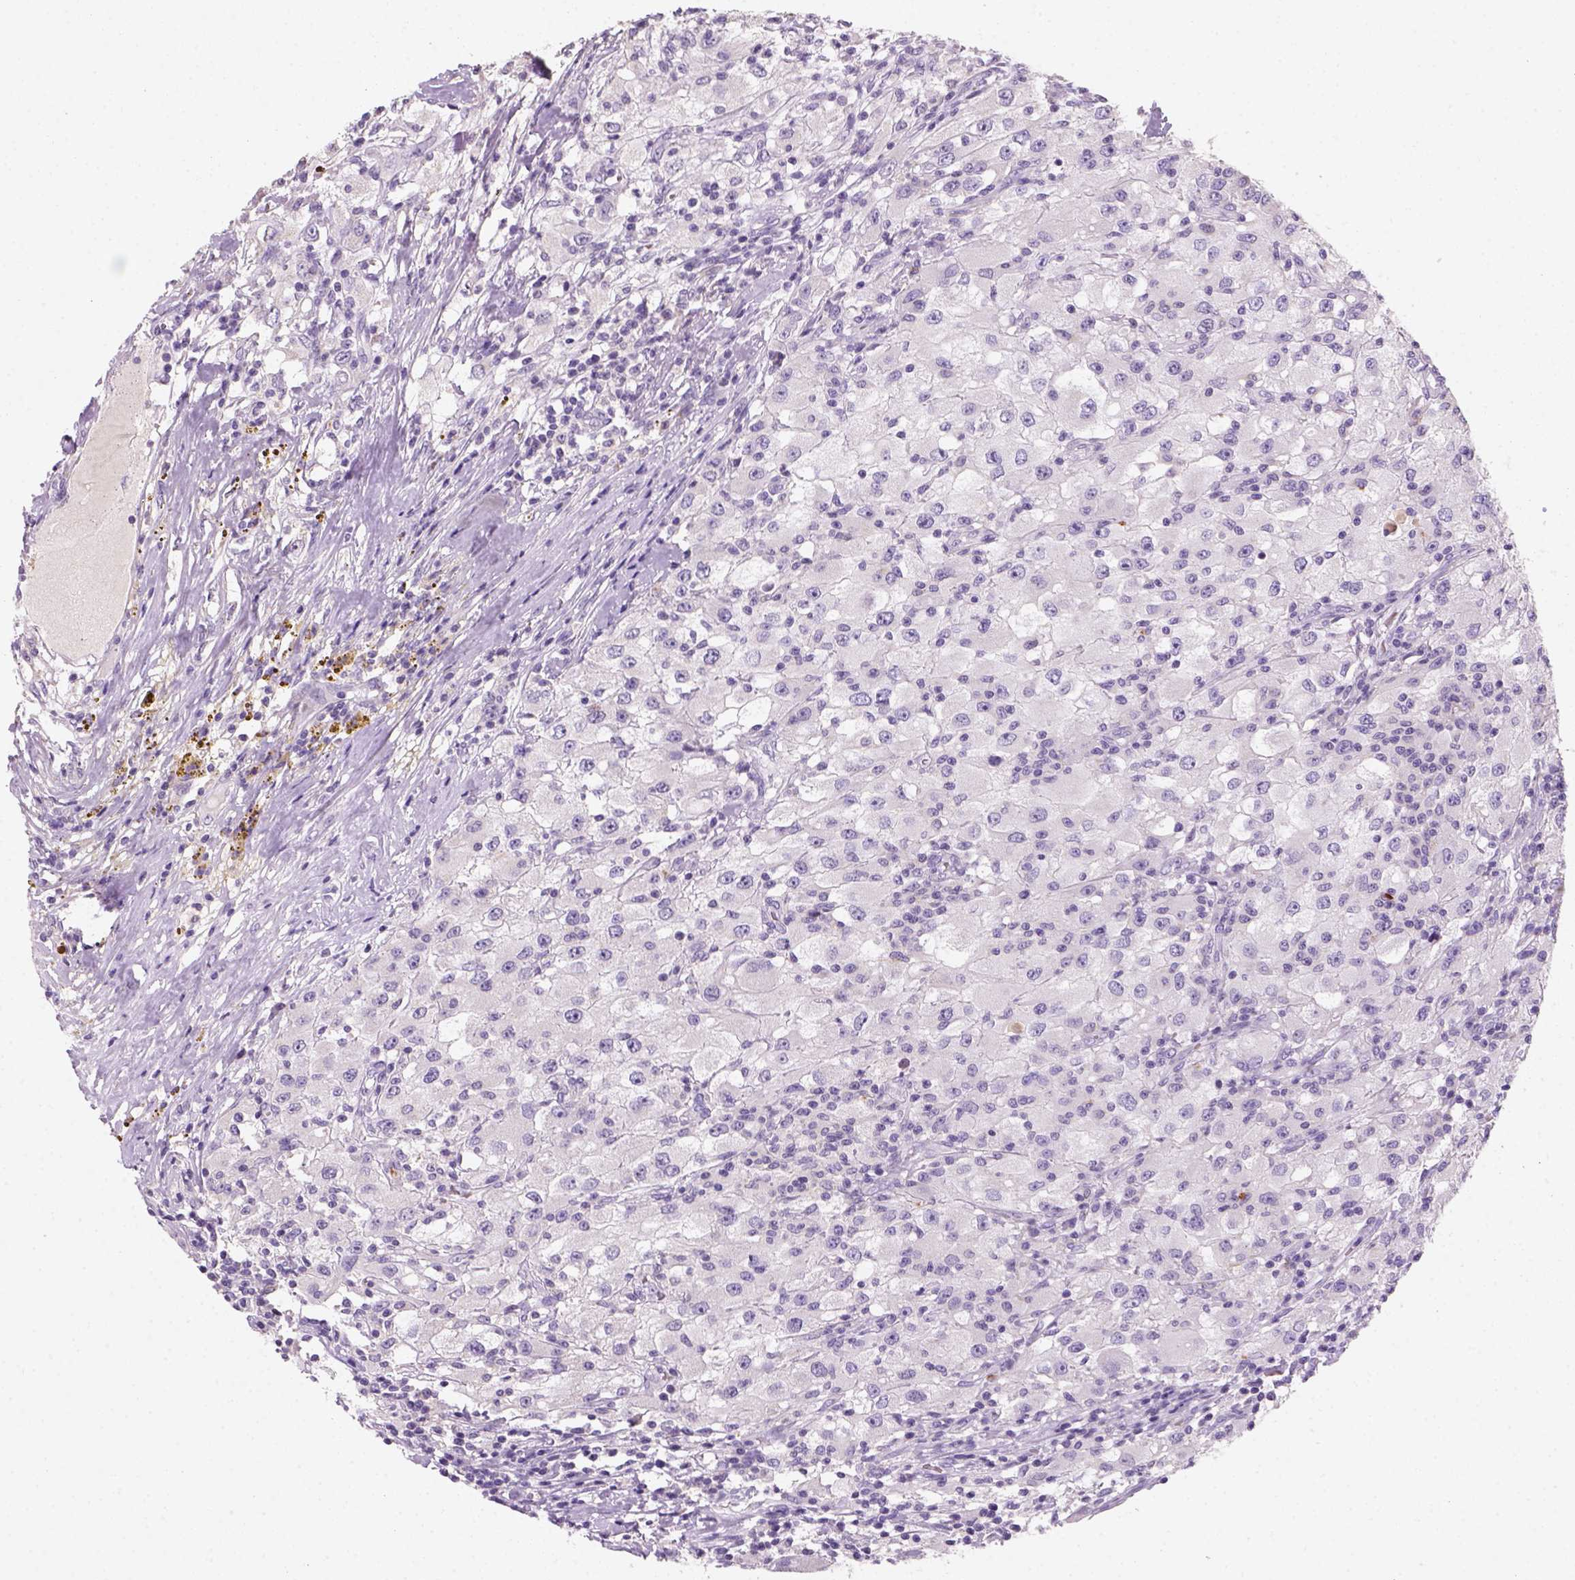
{"staining": {"intensity": "negative", "quantity": "none", "location": "none"}, "tissue": "renal cancer", "cell_type": "Tumor cells", "image_type": "cancer", "snomed": [{"axis": "morphology", "description": "Adenocarcinoma, NOS"}, {"axis": "topography", "description": "Kidney"}], "caption": "The micrograph demonstrates no significant positivity in tumor cells of renal cancer. (DAB IHC with hematoxylin counter stain).", "gene": "ZMAT4", "patient": {"sex": "female", "age": 67}}